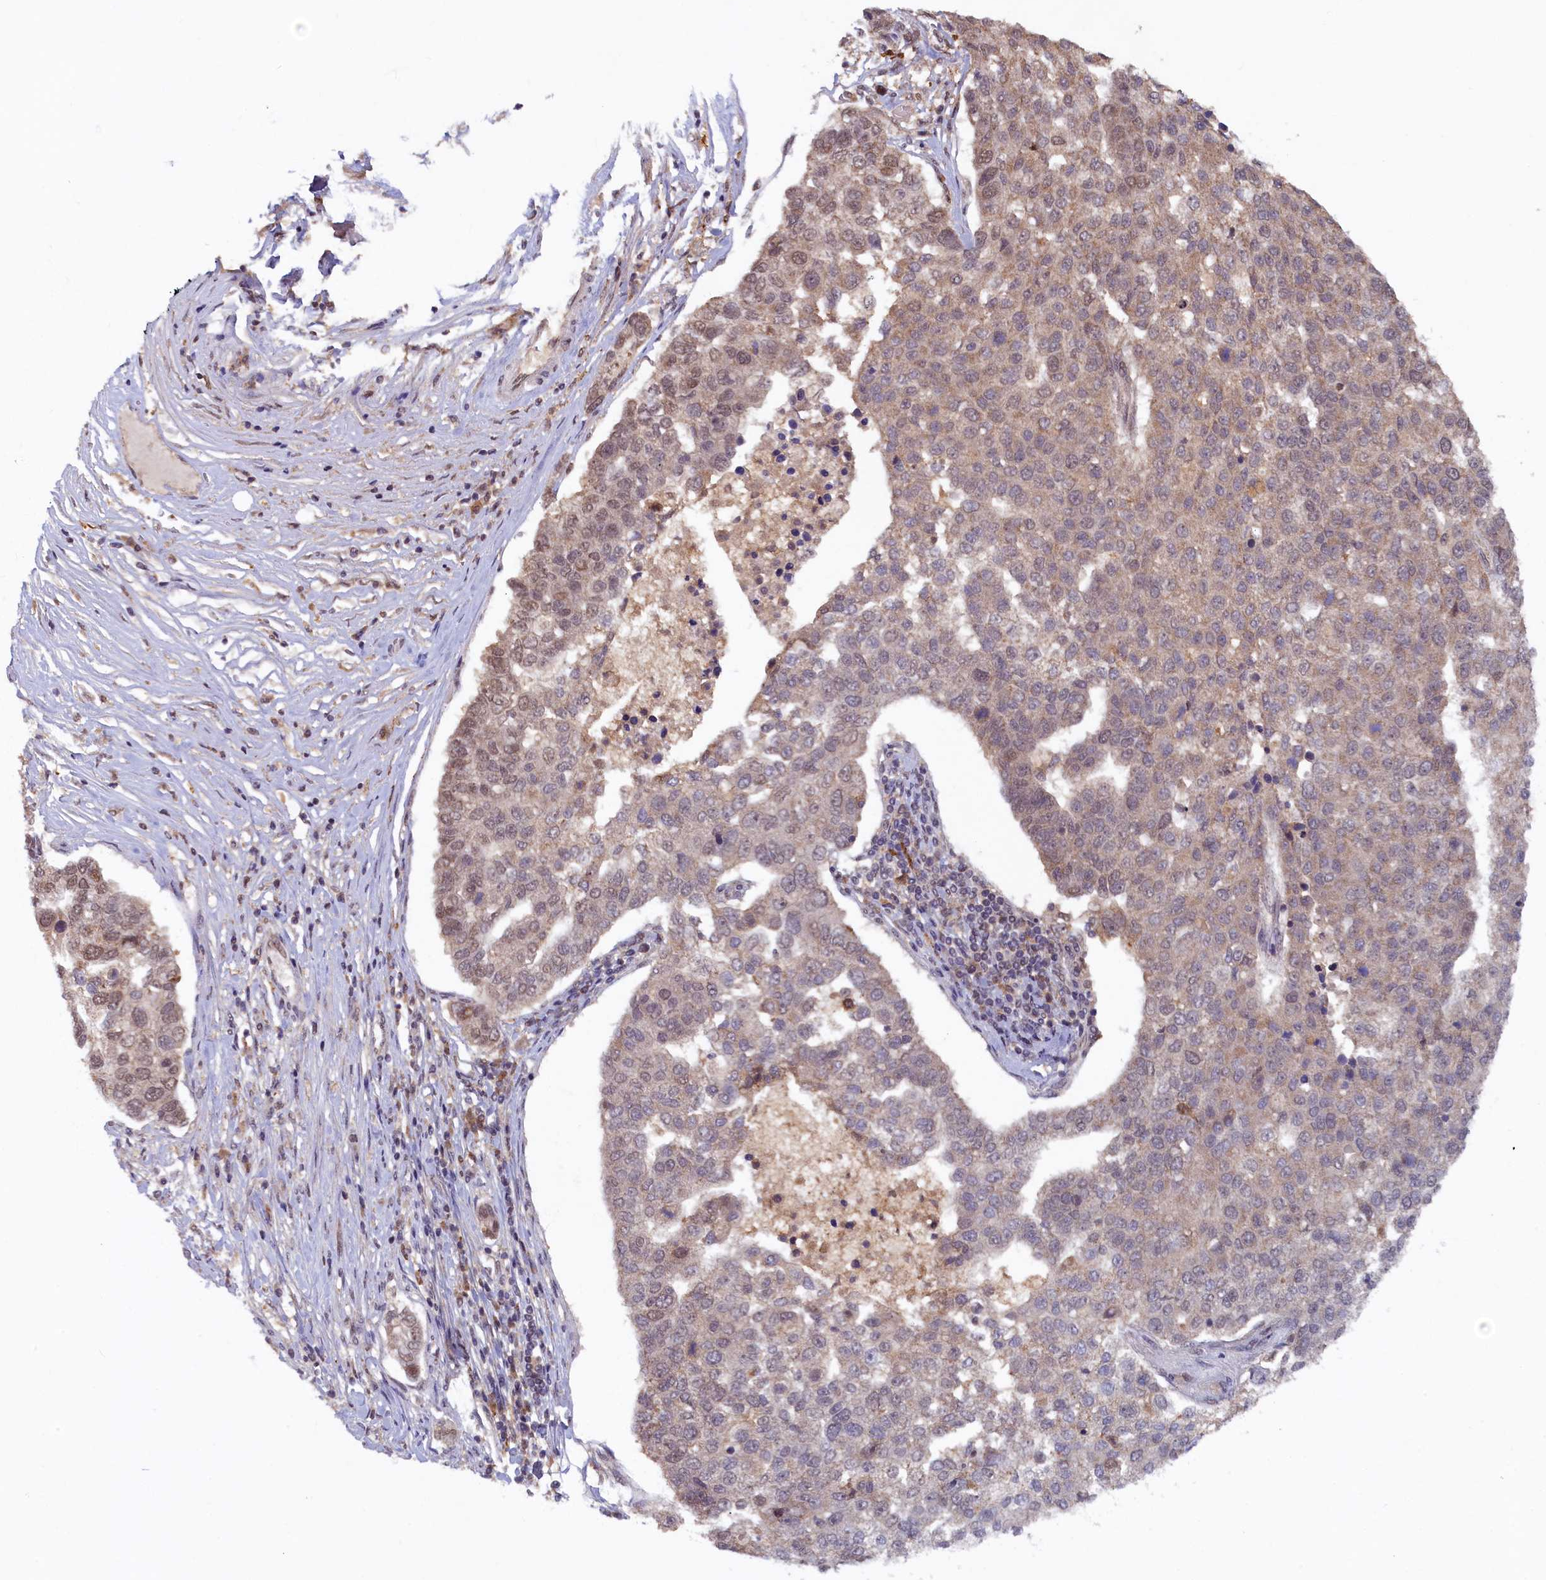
{"staining": {"intensity": "weak", "quantity": "25%-75%", "location": "nuclear"}, "tissue": "pancreatic cancer", "cell_type": "Tumor cells", "image_type": "cancer", "snomed": [{"axis": "morphology", "description": "Adenocarcinoma, NOS"}, {"axis": "topography", "description": "Pancreas"}], "caption": "Human pancreatic cancer stained with a brown dye displays weak nuclear positive positivity in approximately 25%-75% of tumor cells.", "gene": "BRCA1", "patient": {"sex": "female", "age": 61}}